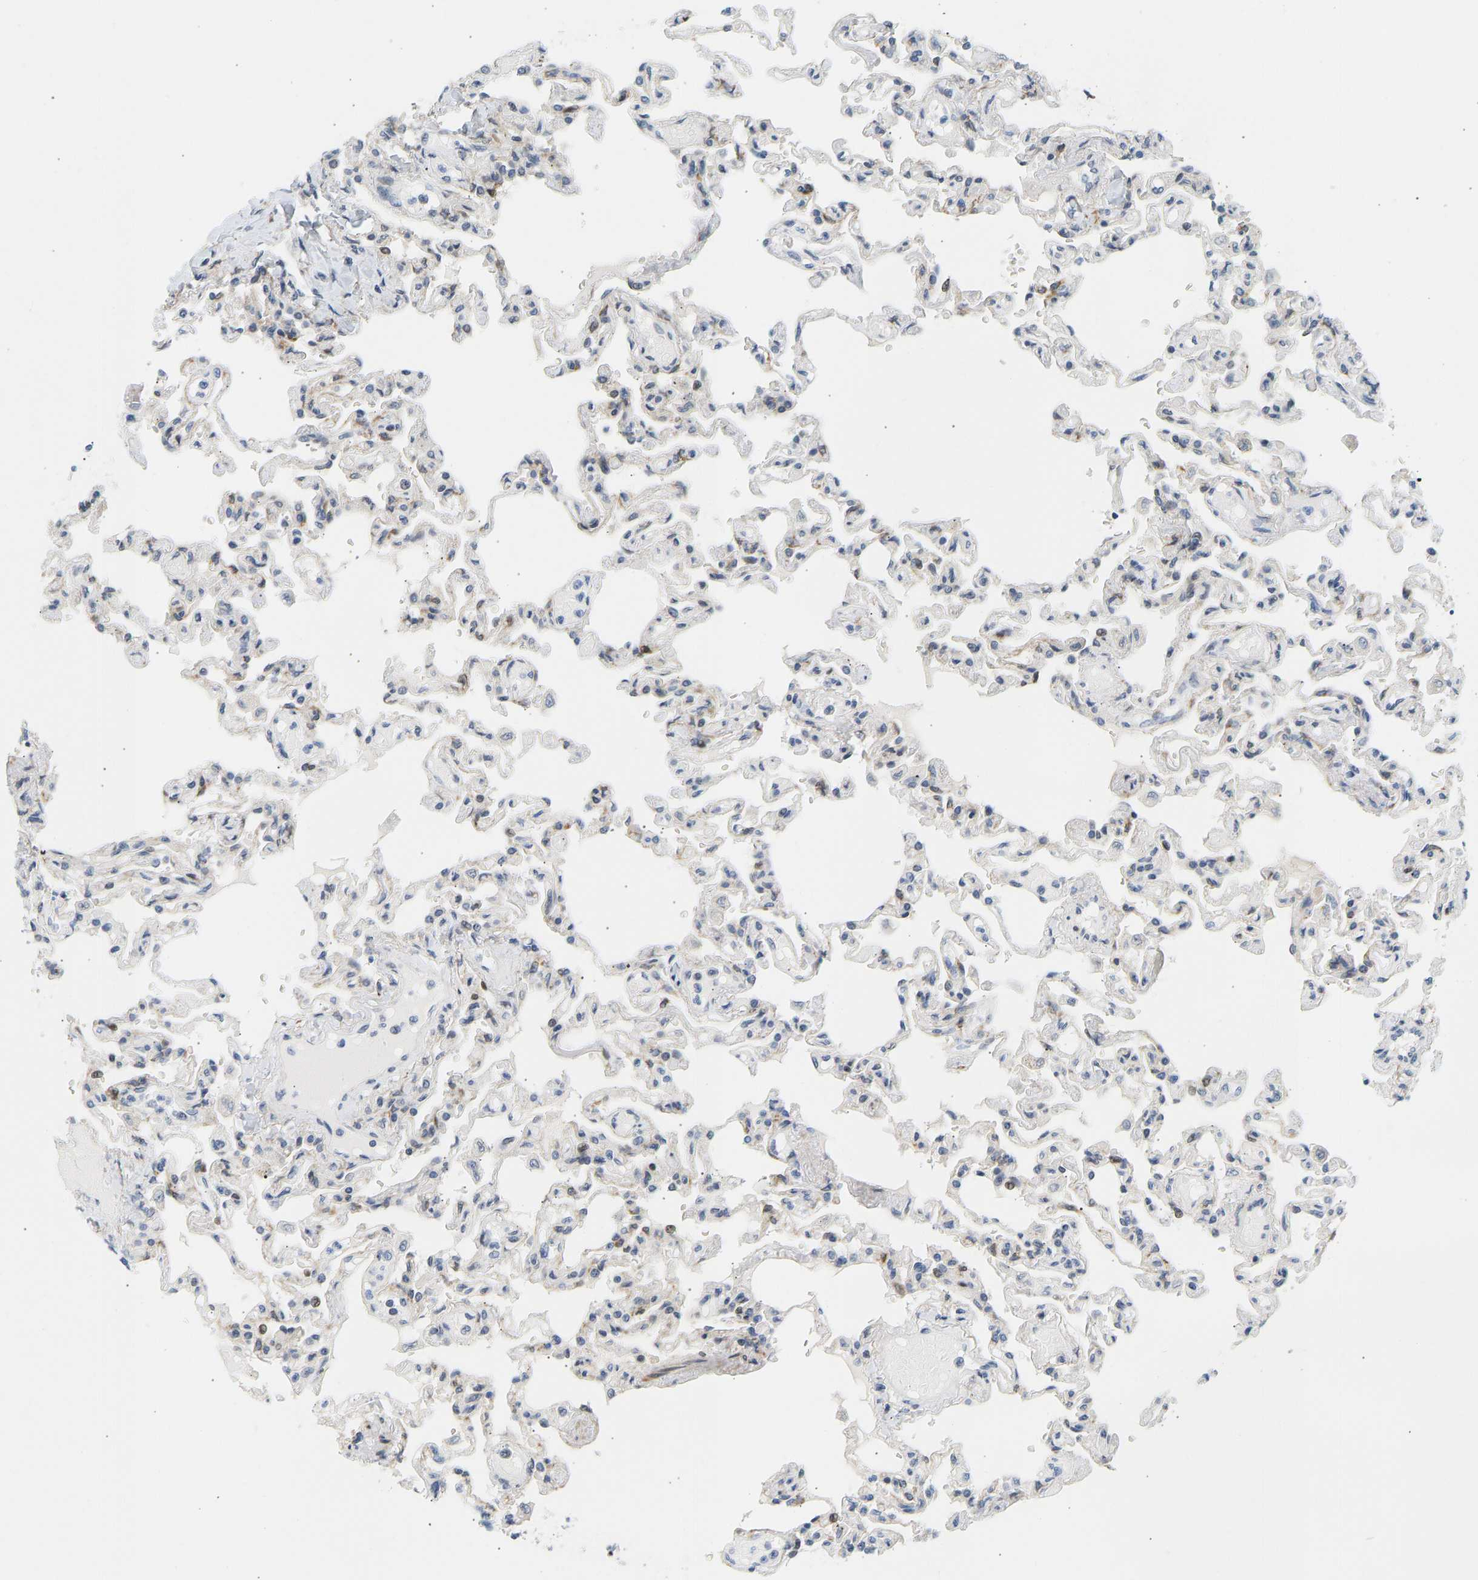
{"staining": {"intensity": "negative", "quantity": "none", "location": "none"}, "tissue": "lung", "cell_type": "Alveolar cells", "image_type": "normal", "snomed": [{"axis": "morphology", "description": "Normal tissue, NOS"}, {"axis": "topography", "description": "Lung"}], "caption": "This is an immunohistochemistry photomicrograph of benign human lung. There is no staining in alveolar cells.", "gene": "BAG1", "patient": {"sex": "male", "age": 21}}